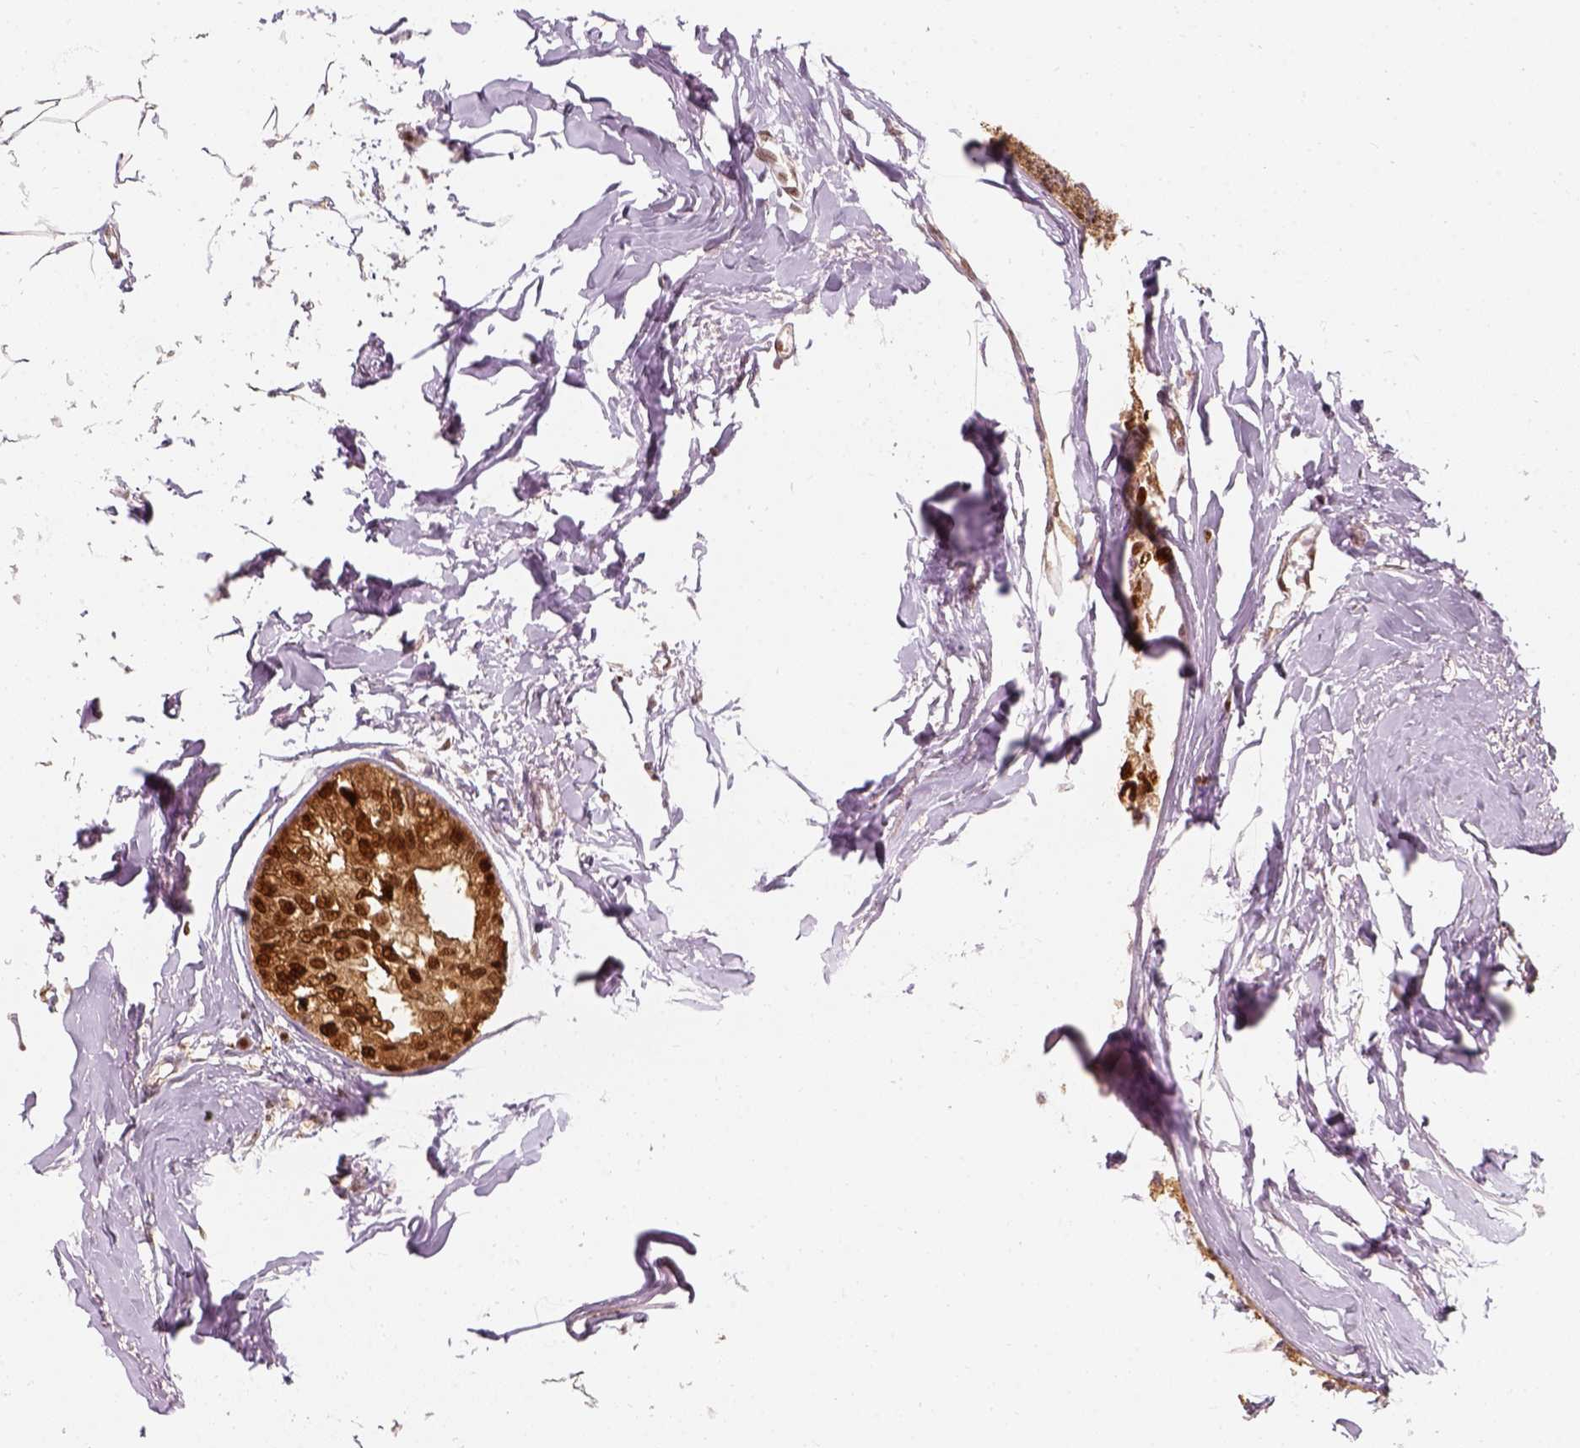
{"staining": {"intensity": "strong", "quantity": ">75%", "location": "cytoplasmic/membranous,nuclear"}, "tissue": "breast cancer", "cell_type": "Tumor cells", "image_type": "cancer", "snomed": [{"axis": "morphology", "description": "Duct carcinoma"}, {"axis": "topography", "description": "Breast"}], "caption": "Strong cytoplasmic/membranous and nuclear protein expression is identified in about >75% of tumor cells in breast cancer.", "gene": "SQSTM1", "patient": {"sex": "female", "age": 40}}